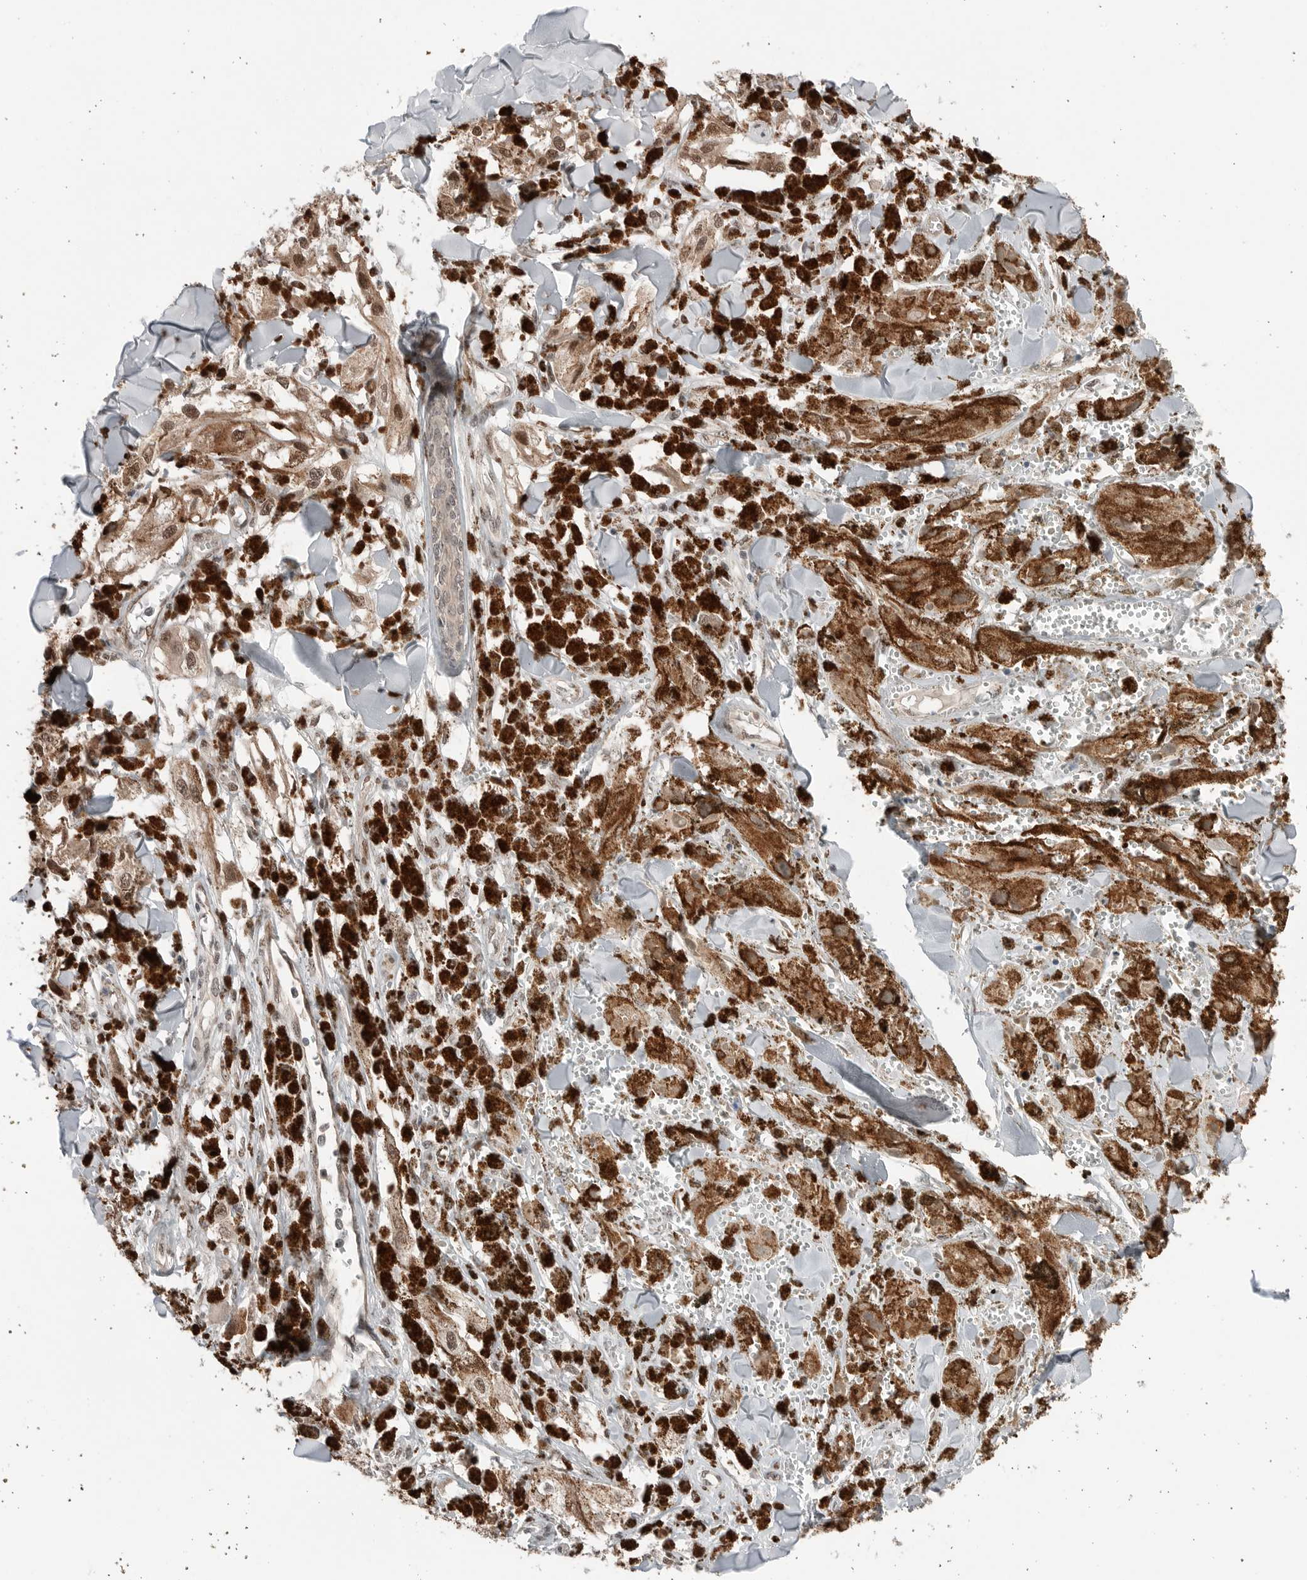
{"staining": {"intensity": "moderate", "quantity": ">75%", "location": "cytoplasmic/membranous,nuclear"}, "tissue": "melanoma", "cell_type": "Tumor cells", "image_type": "cancer", "snomed": [{"axis": "morphology", "description": "Malignant melanoma, NOS"}, {"axis": "topography", "description": "Skin"}], "caption": "High-power microscopy captured an immunohistochemistry histopathology image of malignant melanoma, revealing moderate cytoplasmic/membranous and nuclear staining in about >75% of tumor cells.", "gene": "NTAQ1", "patient": {"sex": "male", "age": 88}}